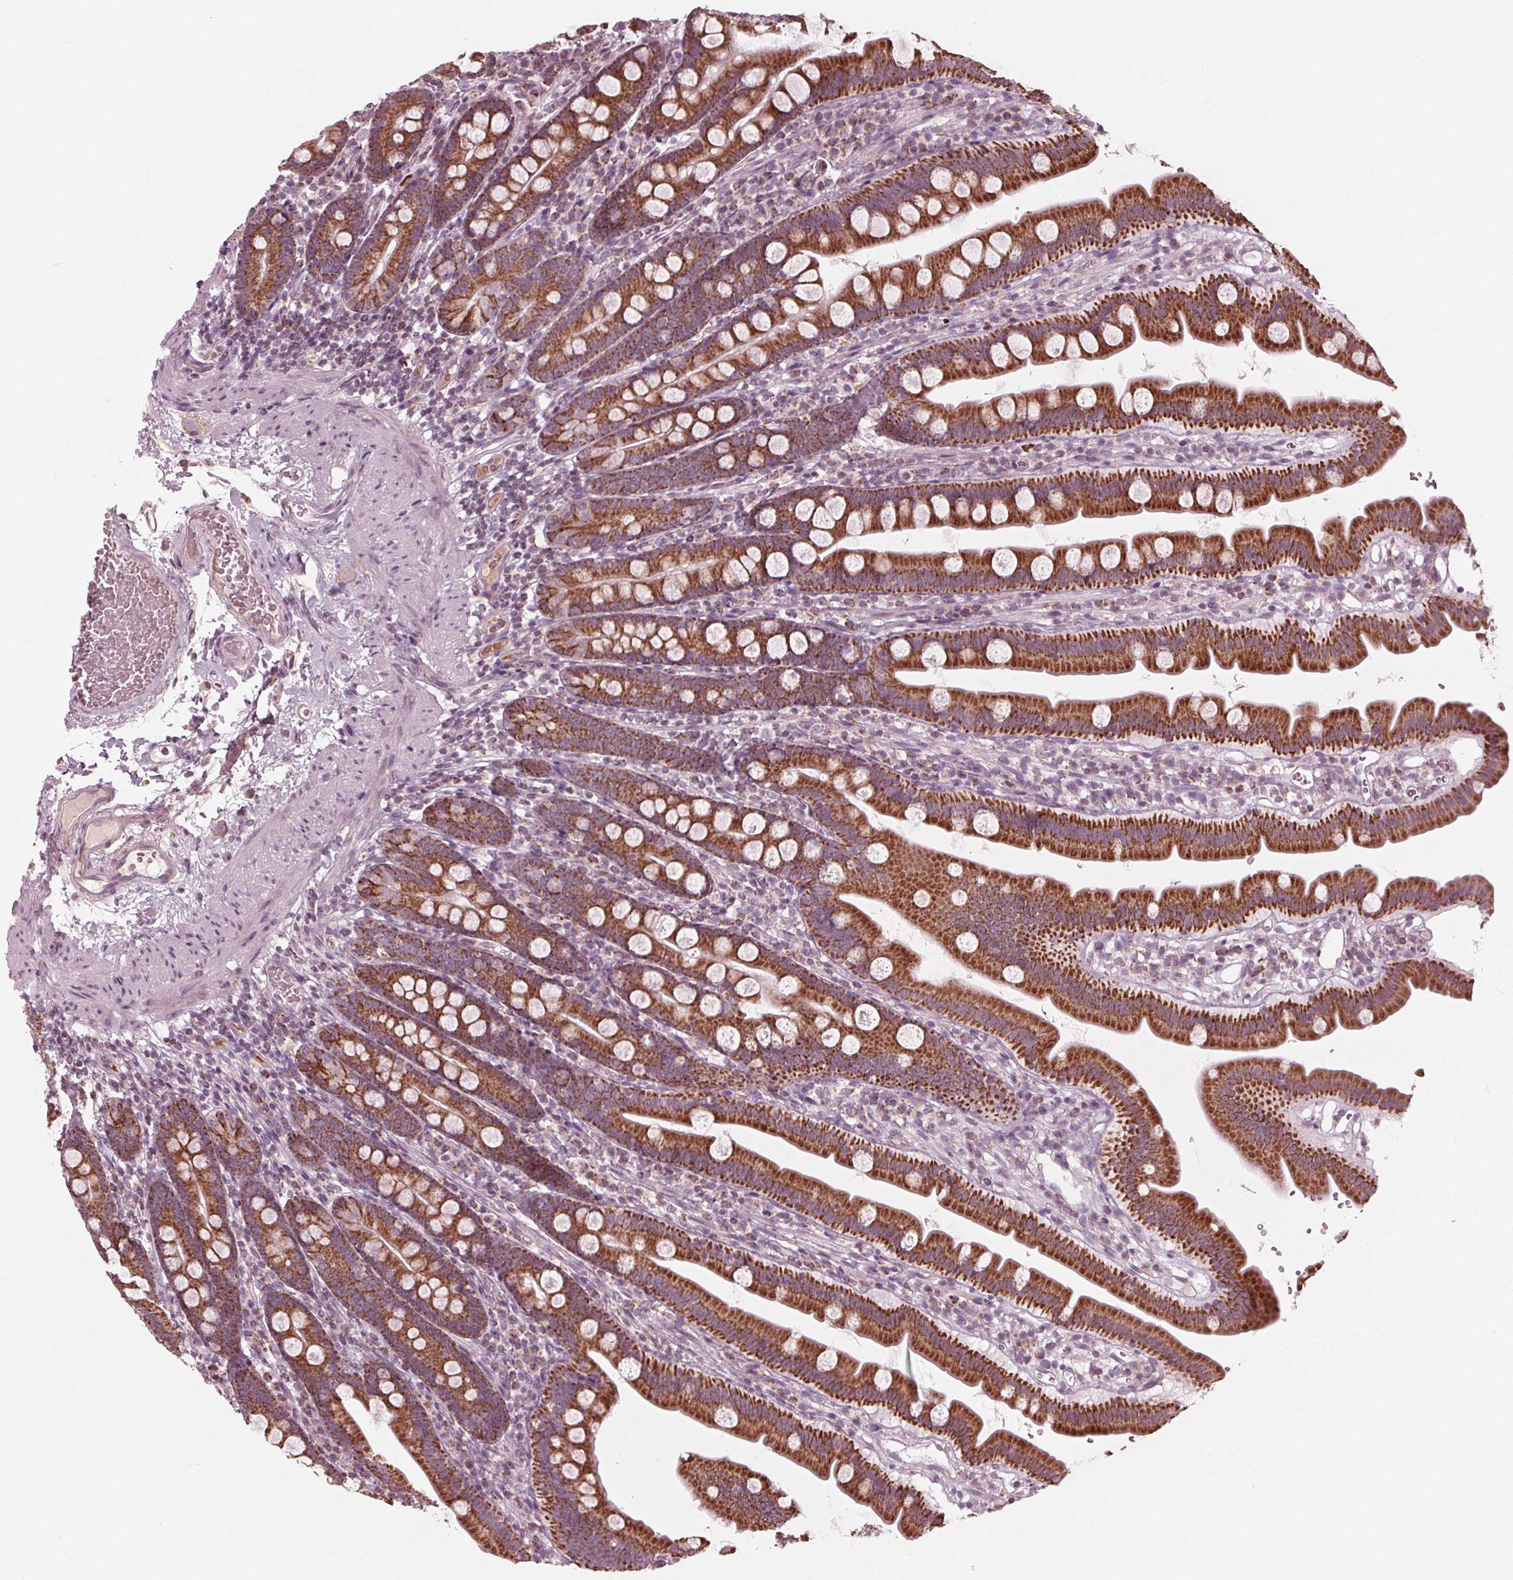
{"staining": {"intensity": "strong", "quantity": ">75%", "location": "cytoplasmic/membranous"}, "tissue": "duodenum", "cell_type": "Glandular cells", "image_type": "normal", "snomed": [{"axis": "morphology", "description": "Normal tissue, NOS"}, {"axis": "topography", "description": "Duodenum"}], "caption": "The micrograph exhibits staining of benign duodenum, revealing strong cytoplasmic/membranous protein staining (brown color) within glandular cells.", "gene": "CLN6", "patient": {"sex": "female", "age": 67}}